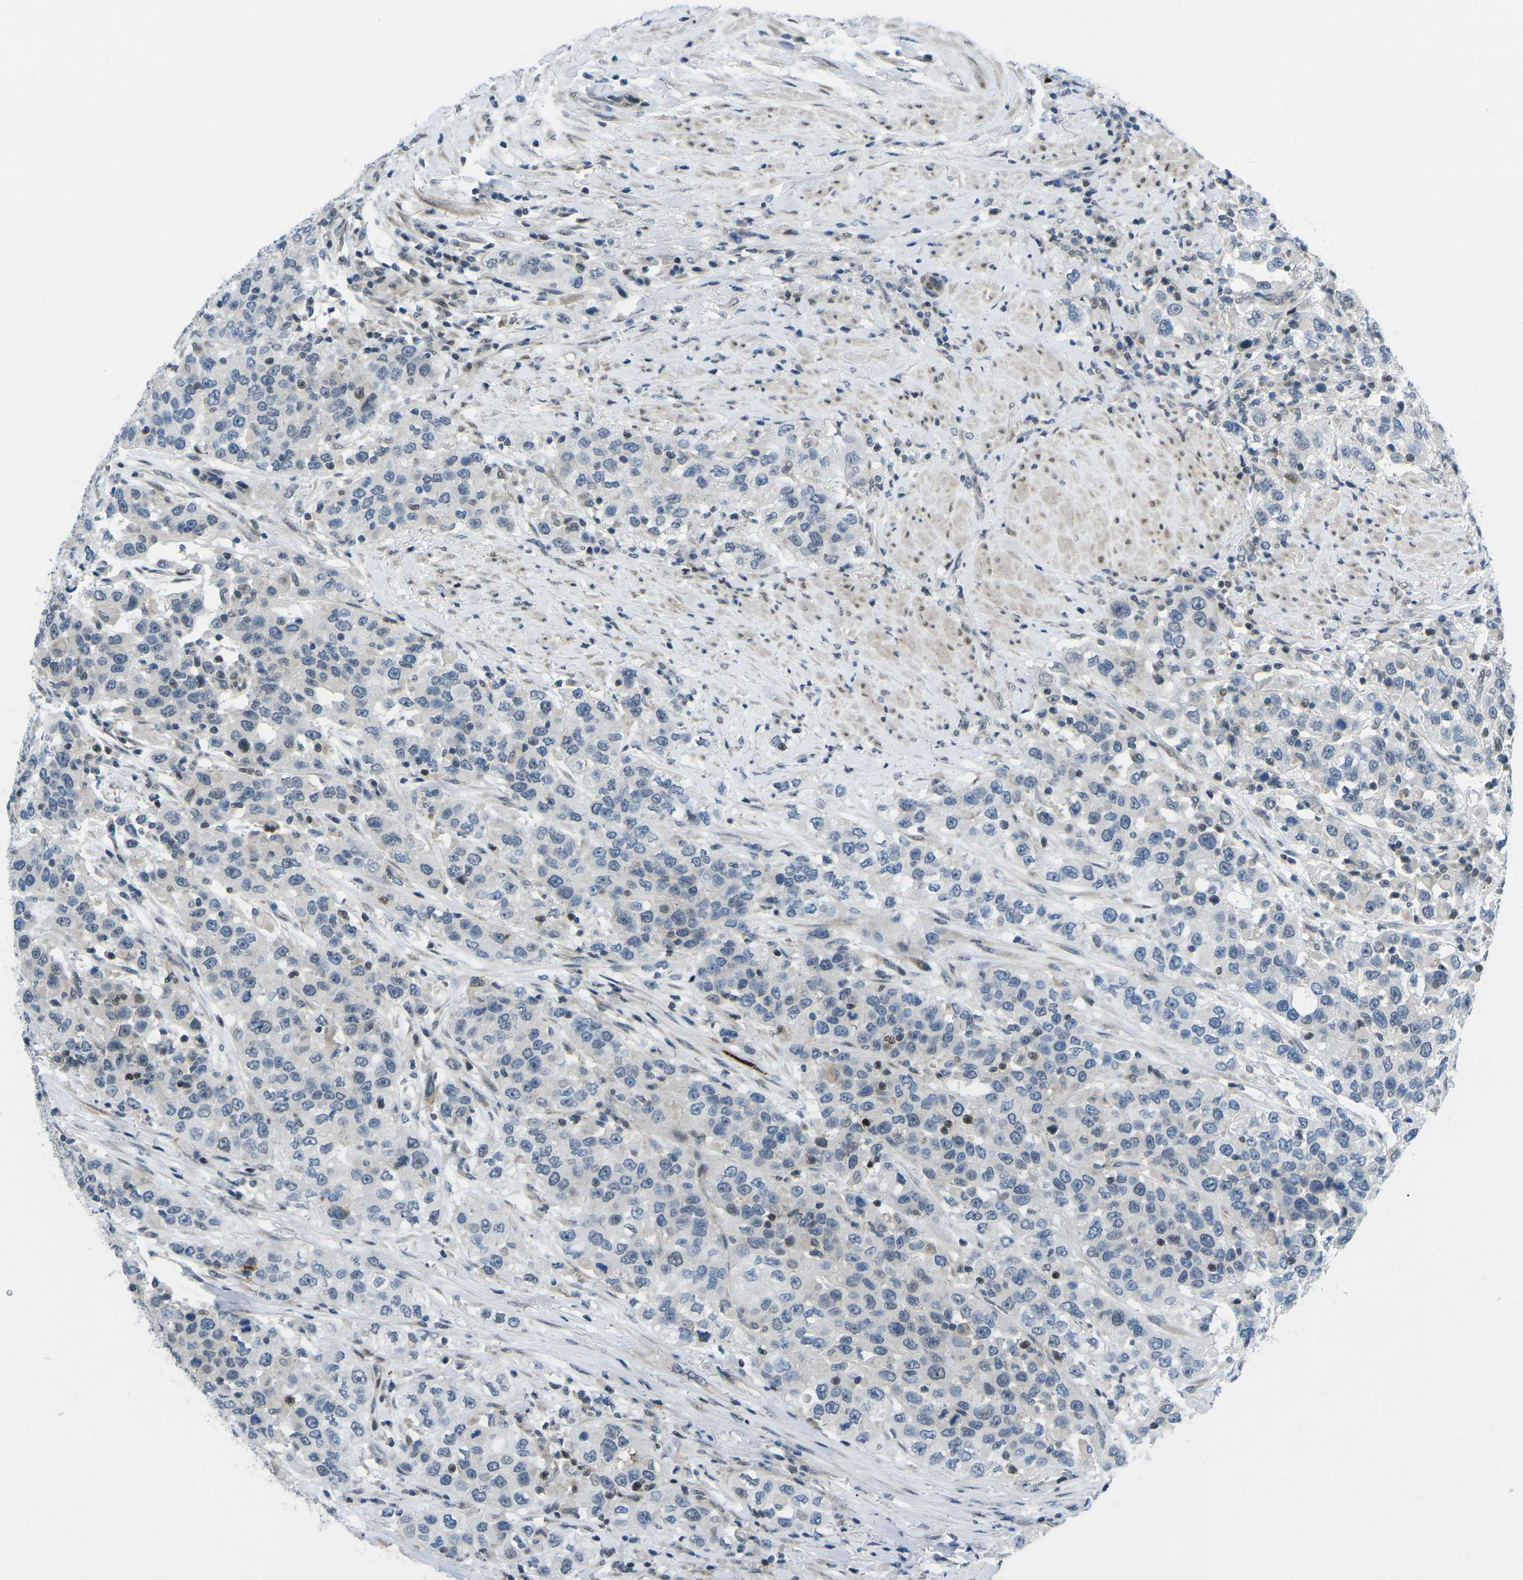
{"staining": {"intensity": "negative", "quantity": "none", "location": "none"}, "tissue": "urothelial cancer", "cell_type": "Tumor cells", "image_type": "cancer", "snomed": [{"axis": "morphology", "description": "Urothelial carcinoma, High grade"}, {"axis": "topography", "description": "Urinary bladder"}], "caption": "This histopathology image is of urothelial cancer stained with IHC to label a protein in brown with the nuclei are counter-stained blue. There is no staining in tumor cells.", "gene": "MBNL1", "patient": {"sex": "female", "age": 80}}